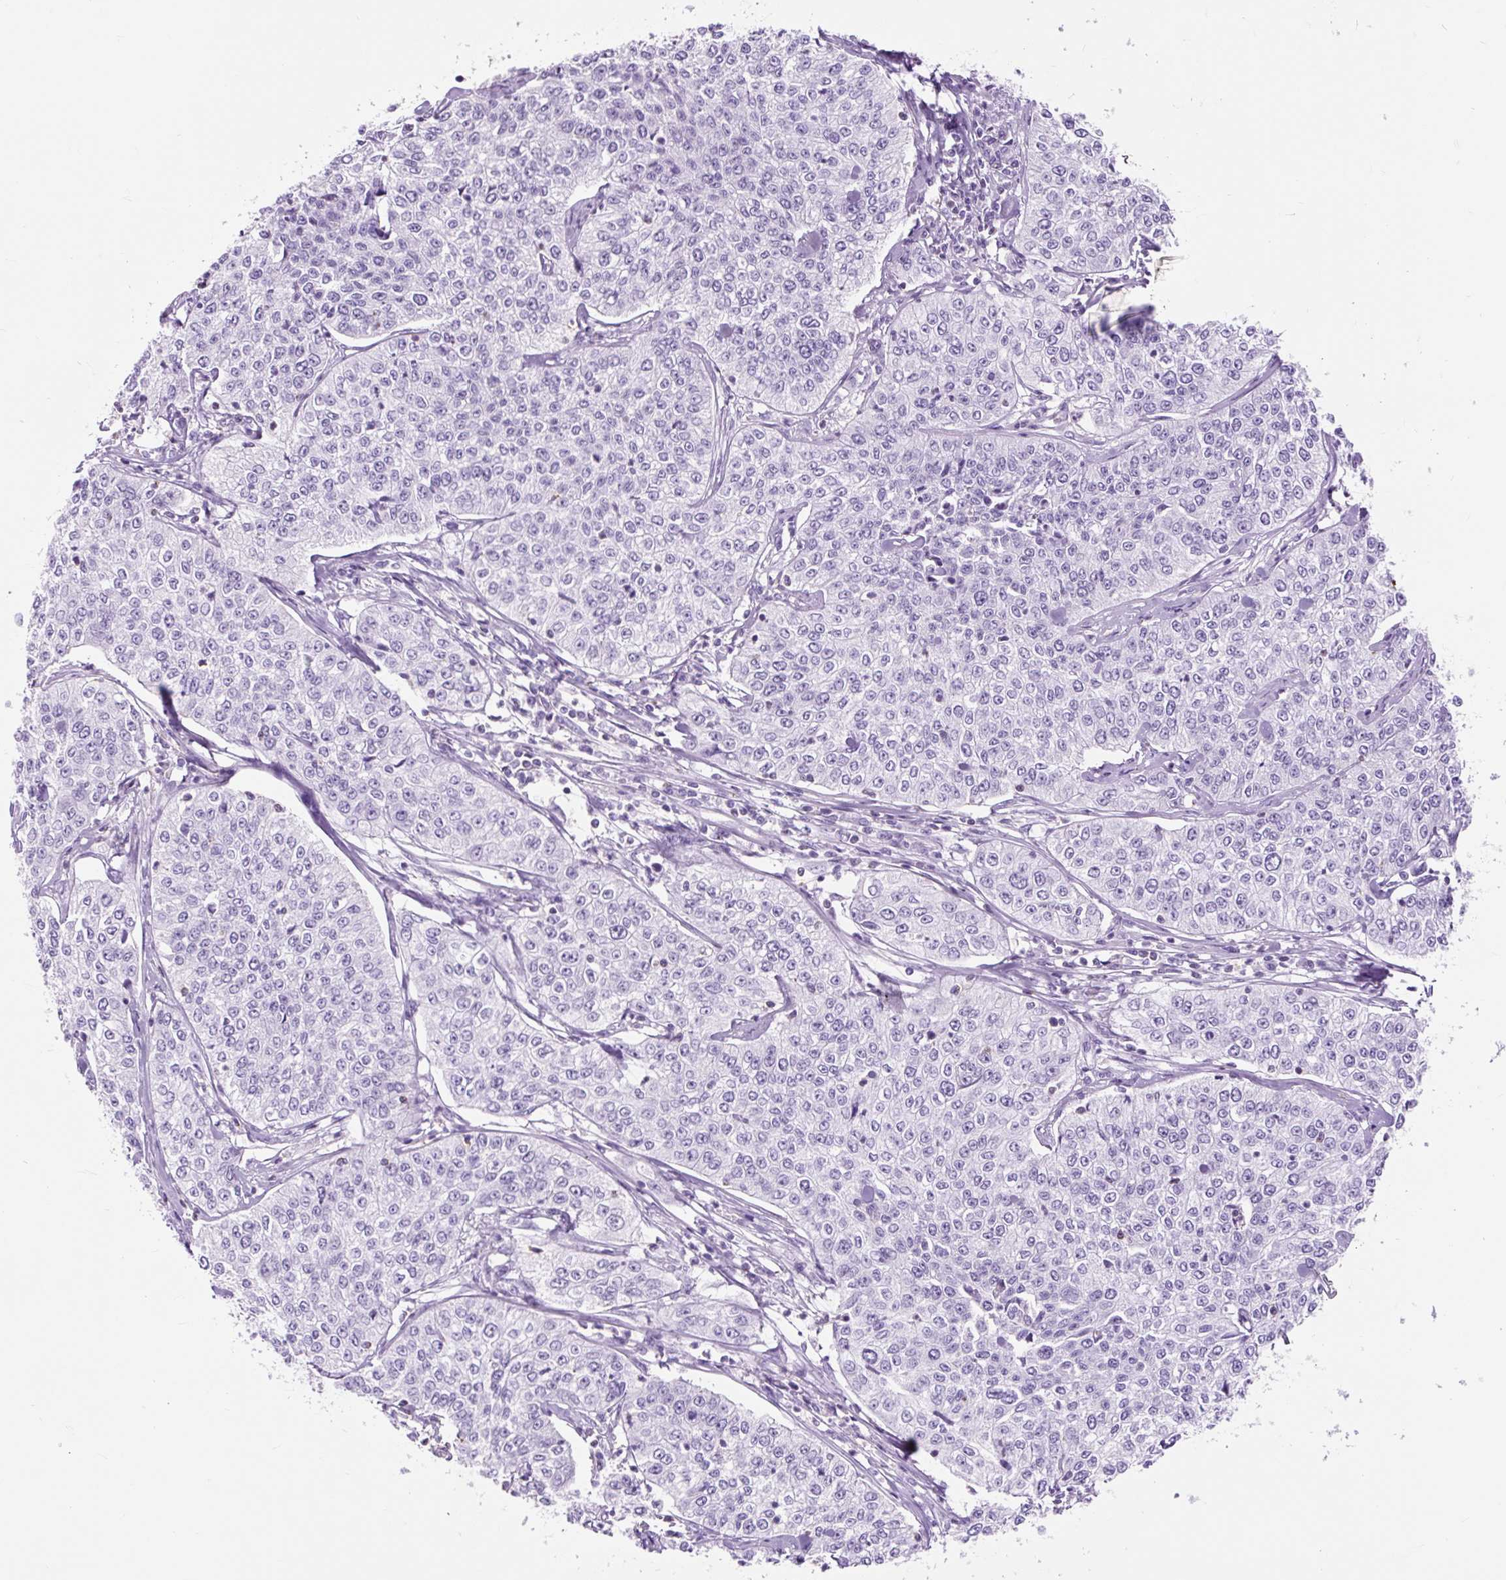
{"staining": {"intensity": "negative", "quantity": "none", "location": "none"}, "tissue": "cervical cancer", "cell_type": "Tumor cells", "image_type": "cancer", "snomed": [{"axis": "morphology", "description": "Squamous cell carcinoma, NOS"}, {"axis": "topography", "description": "Cervix"}], "caption": "A histopathology image of human cervical squamous cell carcinoma is negative for staining in tumor cells.", "gene": "OR10A7", "patient": {"sex": "female", "age": 35}}